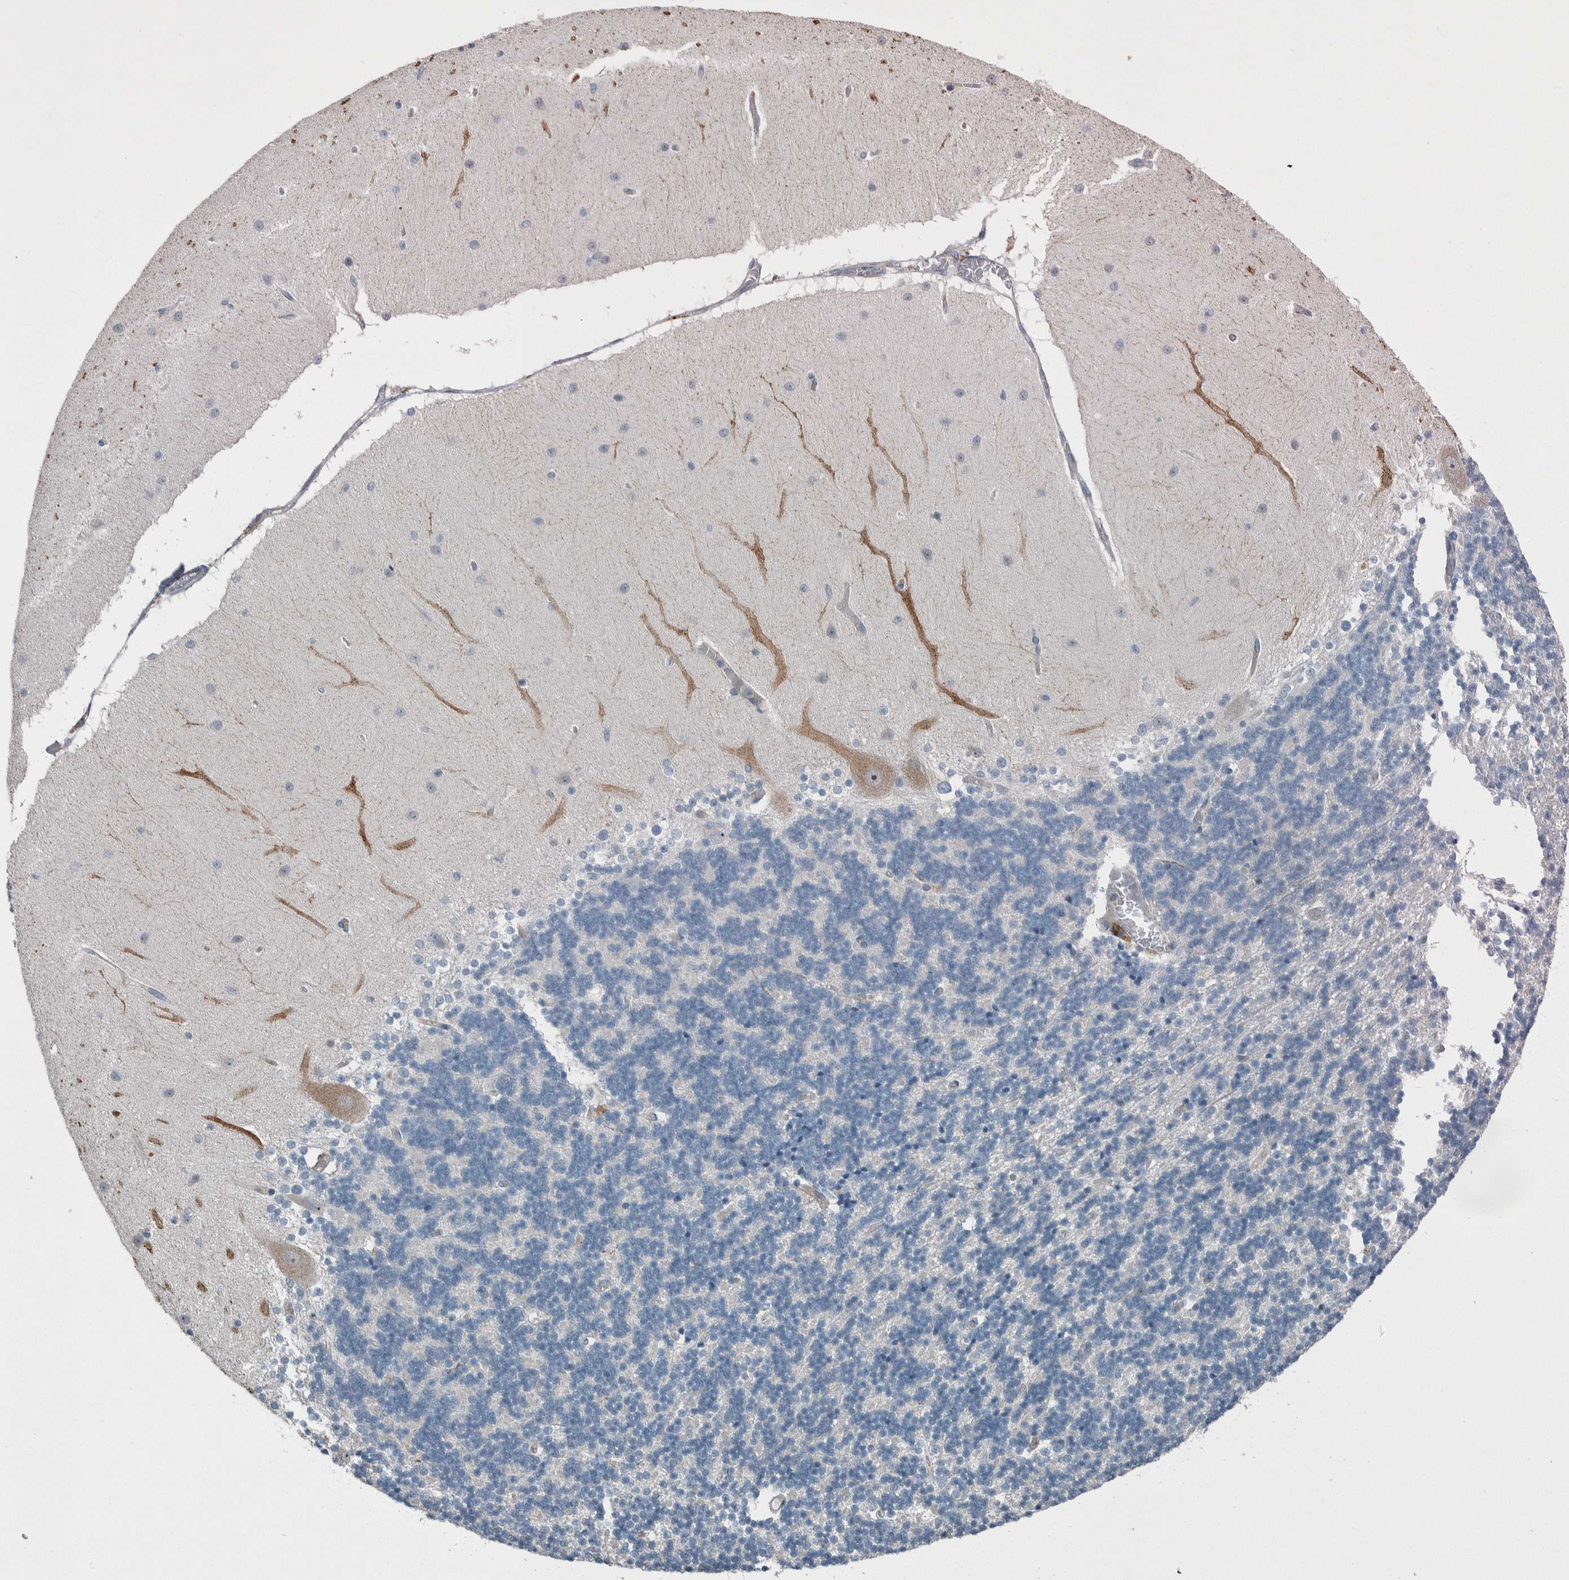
{"staining": {"intensity": "negative", "quantity": "none", "location": "none"}, "tissue": "cerebellum", "cell_type": "Cells in granular layer", "image_type": "normal", "snomed": [{"axis": "morphology", "description": "Normal tissue, NOS"}, {"axis": "topography", "description": "Cerebellum"}], "caption": "DAB immunohistochemical staining of benign human cerebellum reveals no significant staining in cells in granular layer.", "gene": "USP25", "patient": {"sex": "female", "age": 54}}